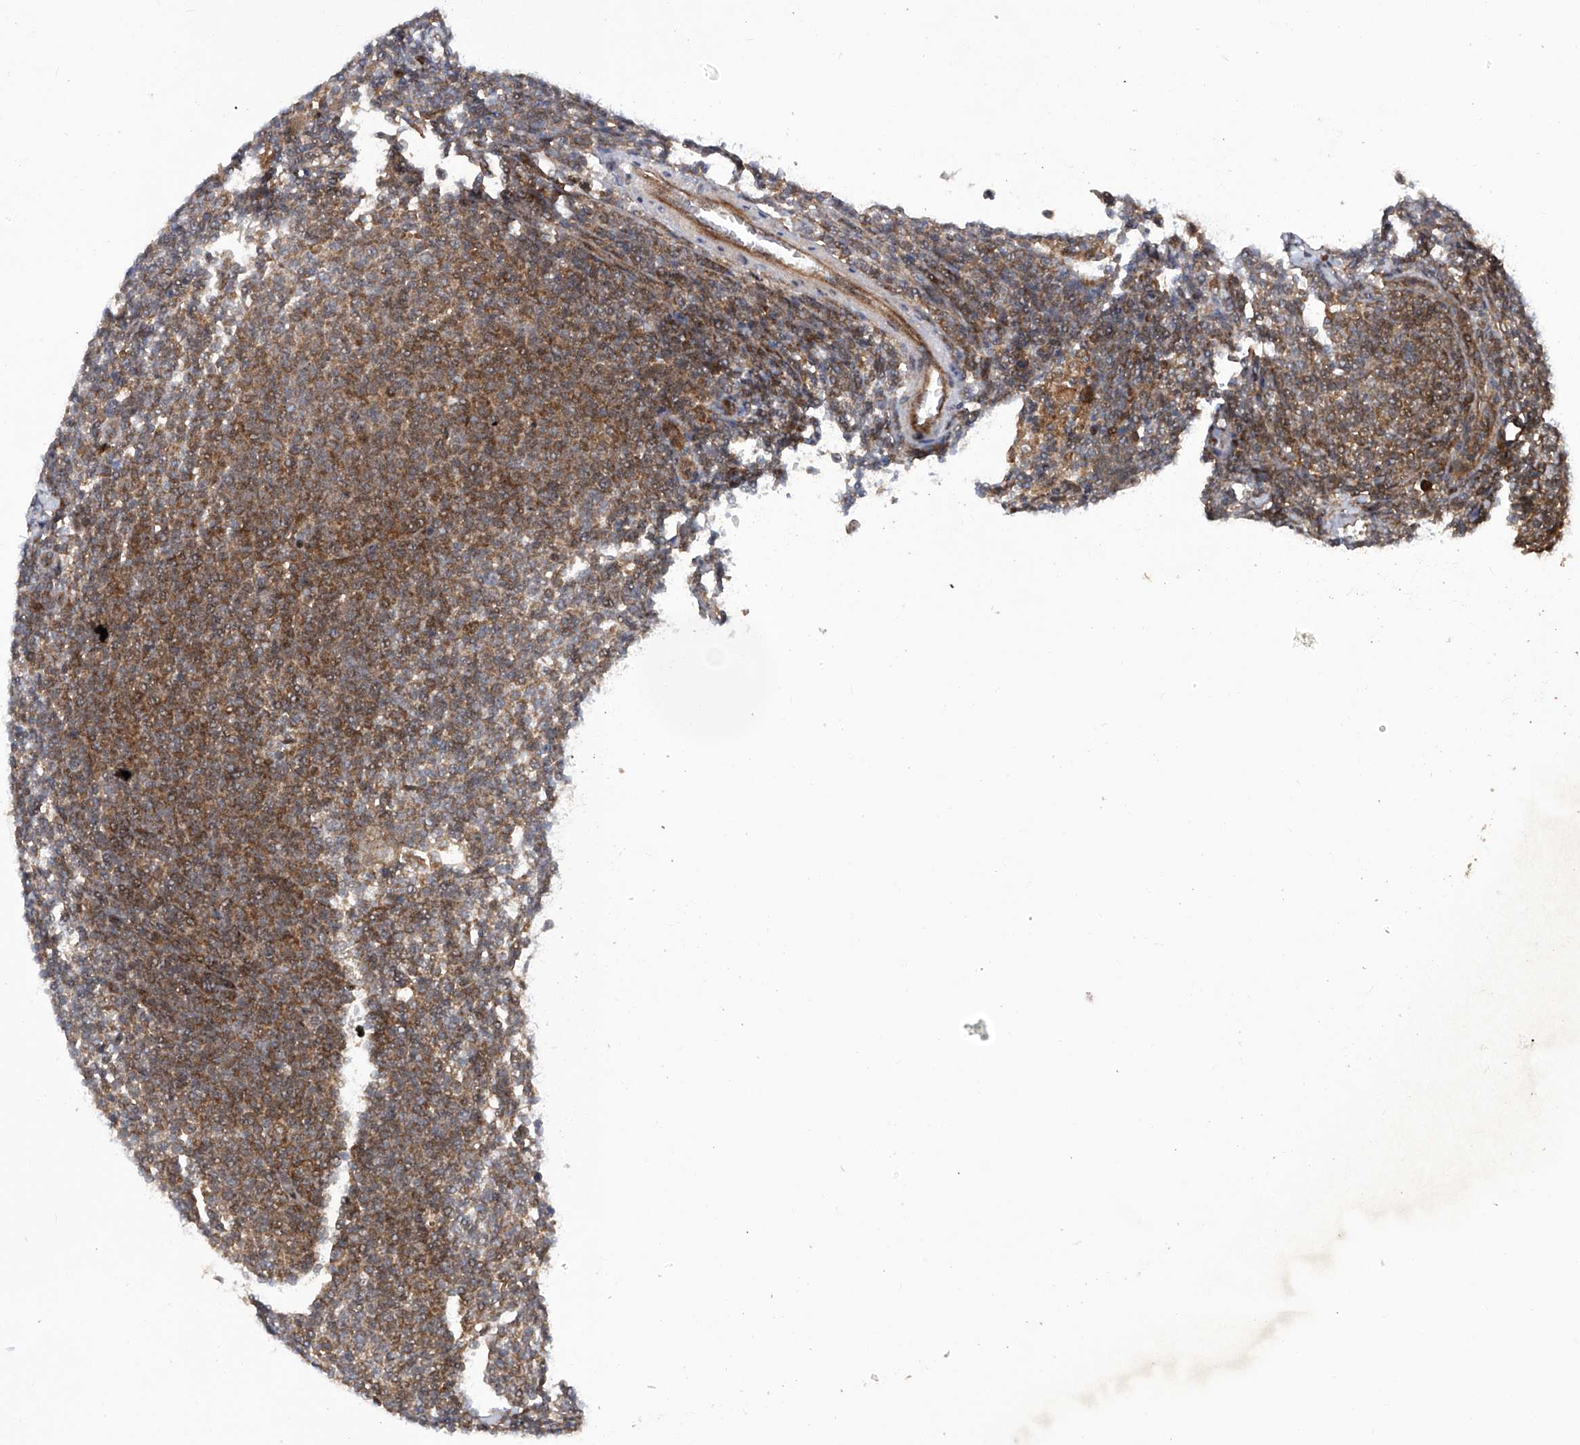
{"staining": {"intensity": "weak", "quantity": "25%-75%", "location": "cytoplasmic/membranous"}, "tissue": "lymphoma", "cell_type": "Tumor cells", "image_type": "cancer", "snomed": [{"axis": "morphology", "description": "Malignant lymphoma, non-Hodgkin's type, Low grade"}, {"axis": "topography", "description": "Lymph node"}], "caption": "A micrograph of malignant lymphoma, non-Hodgkin's type (low-grade) stained for a protein displays weak cytoplasmic/membranous brown staining in tumor cells.", "gene": "CISH", "patient": {"sex": "male", "age": 66}}